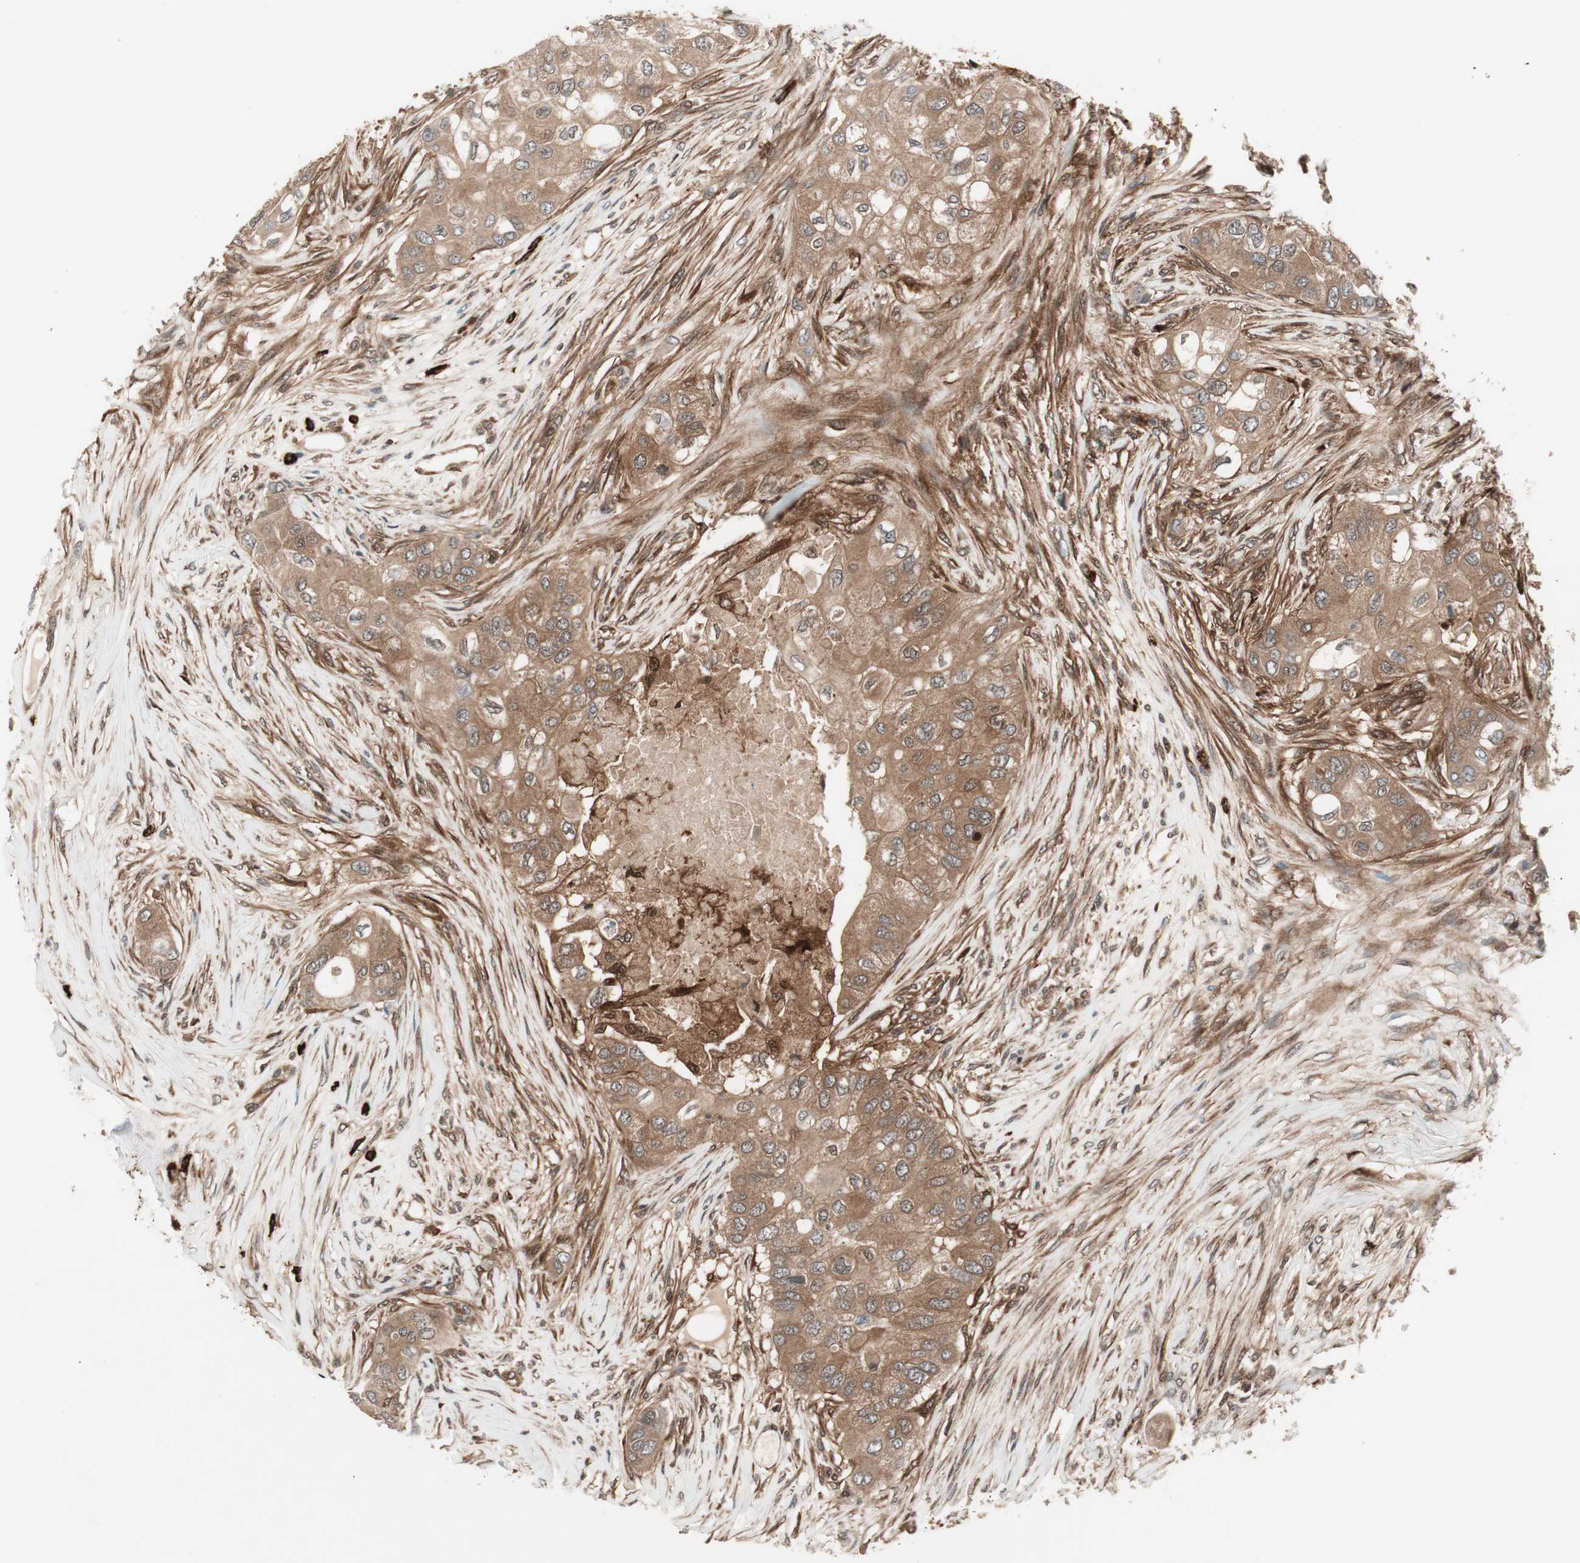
{"staining": {"intensity": "moderate", "quantity": ">75%", "location": "cytoplasmic/membranous"}, "tissue": "breast cancer", "cell_type": "Tumor cells", "image_type": "cancer", "snomed": [{"axis": "morphology", "description": "Normal tissue, NOS"}, {"axis": "morphology", "description": "Duct carcinoma"}, {"axis": "topography", "description": "Breast"}], "caption": "Brown immunohistochemical staining in human invasive ductal carcinoma (breast) demonstrates moderate cytoplasmic/membranous positivity in about >75% of tumor cells. Nuclei are stained in blue.", "gene": "PRKG2", "patient": {"sex": "female", "age": 49}}